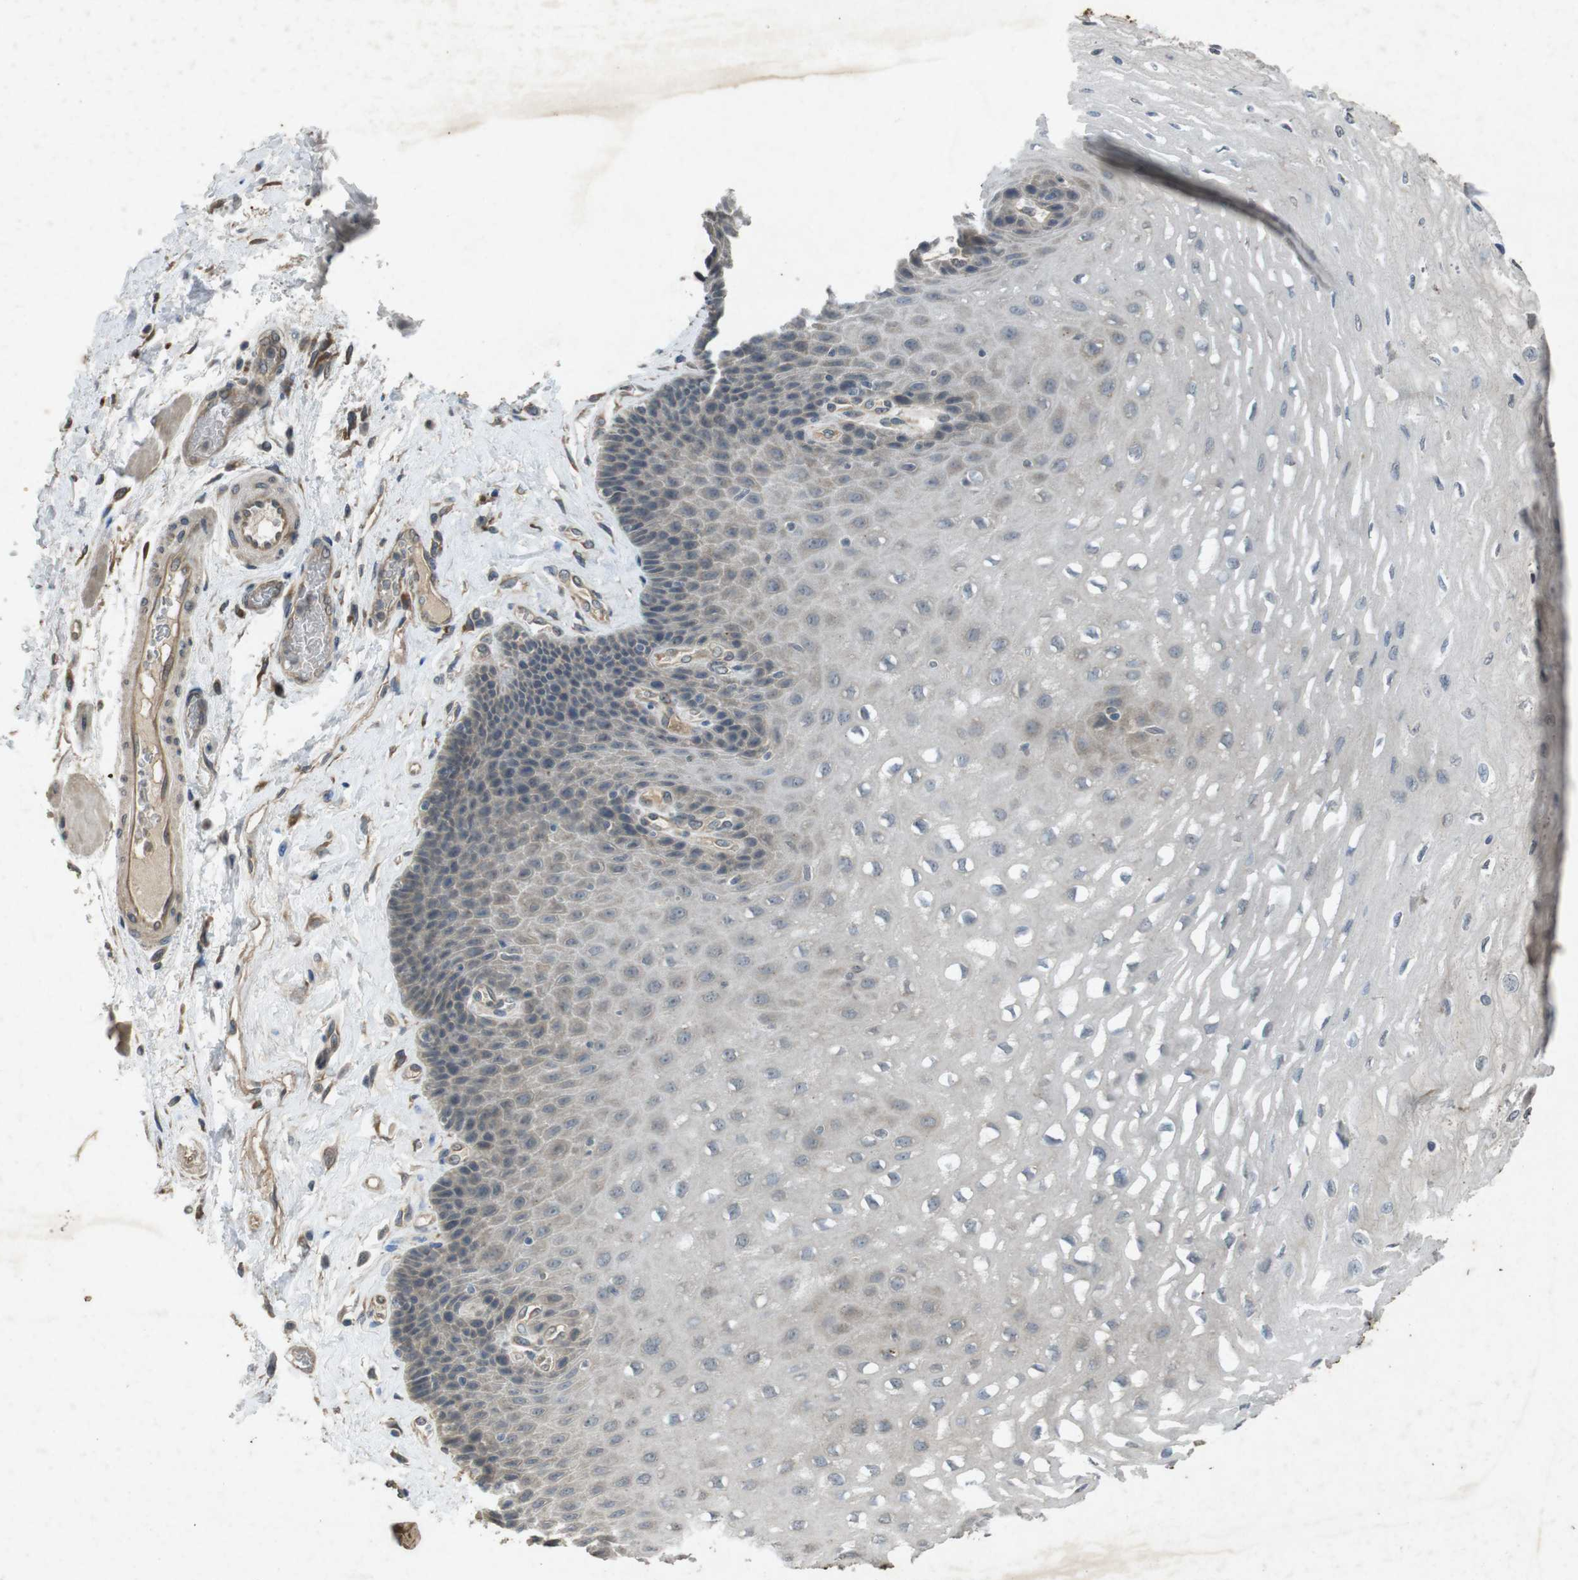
{"staining": {"intensity": "weak", "quantity": "<25%", "location": "cytoplasmic/membranous"}, "tissue": "esophagus", "cell_type": "Squamous epithelial cells", "image_type": "normal", "snomed": [{"axis": "morphology", "description": "Normal tissue, NOS"}, {"axis": "topography", "description": "Esophagus"}], "caption": "High magnification brightfield microscopy of benign esophagus stained with DAB (3,3'-diaminobenzidine) (brown) and counterstained with hematoxylin (blue): squamous epithelial cells show no significant expression.", "gene": "FLCN", "patient": {"sex": "female", "age": 72}}